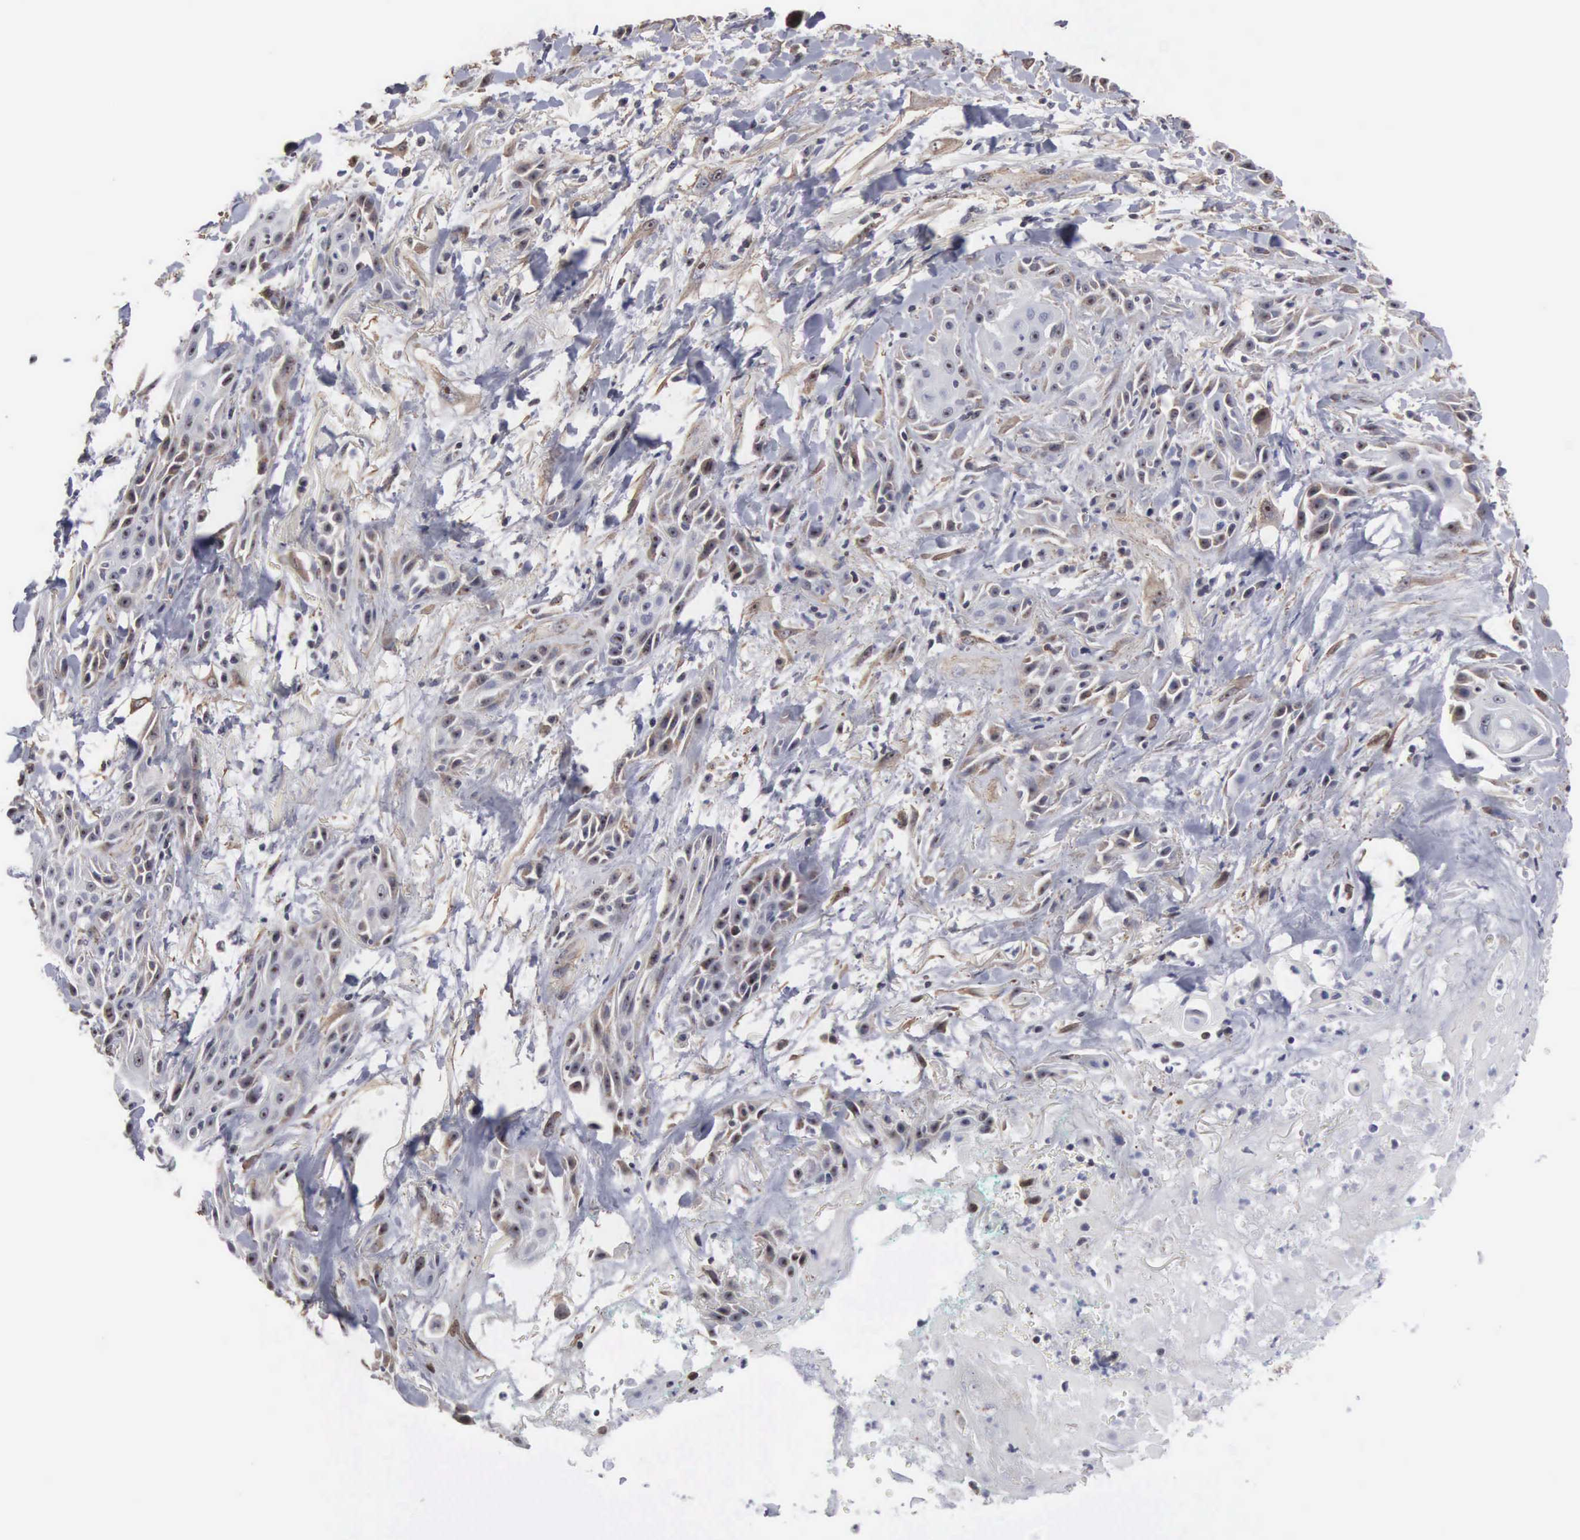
{"staining": {"intensity": "weak", "quantity": "25%-75%", "location": "cytoplasmic/membranous,nuclear"}, "tissue": "skin cancer", "cell_type": "Tumor cells", "image_type": "cancer", "snomed": [{"axis": "morphology", "description": "Squamous cell carcinoma, NOS"}, {"axis": "topography", "description": "Skin"}, {"axis": "topography", "description": "Anal"}], "caption": "Immunohistochemical staining of human skin squamous cell carcinoma displays low levels of weak cytoplasmic/membranous and nuclear staining in about 25%-75% of tumor cells.", "gene": "NGDN", "patient": {"sex": "male", "age": 64}}